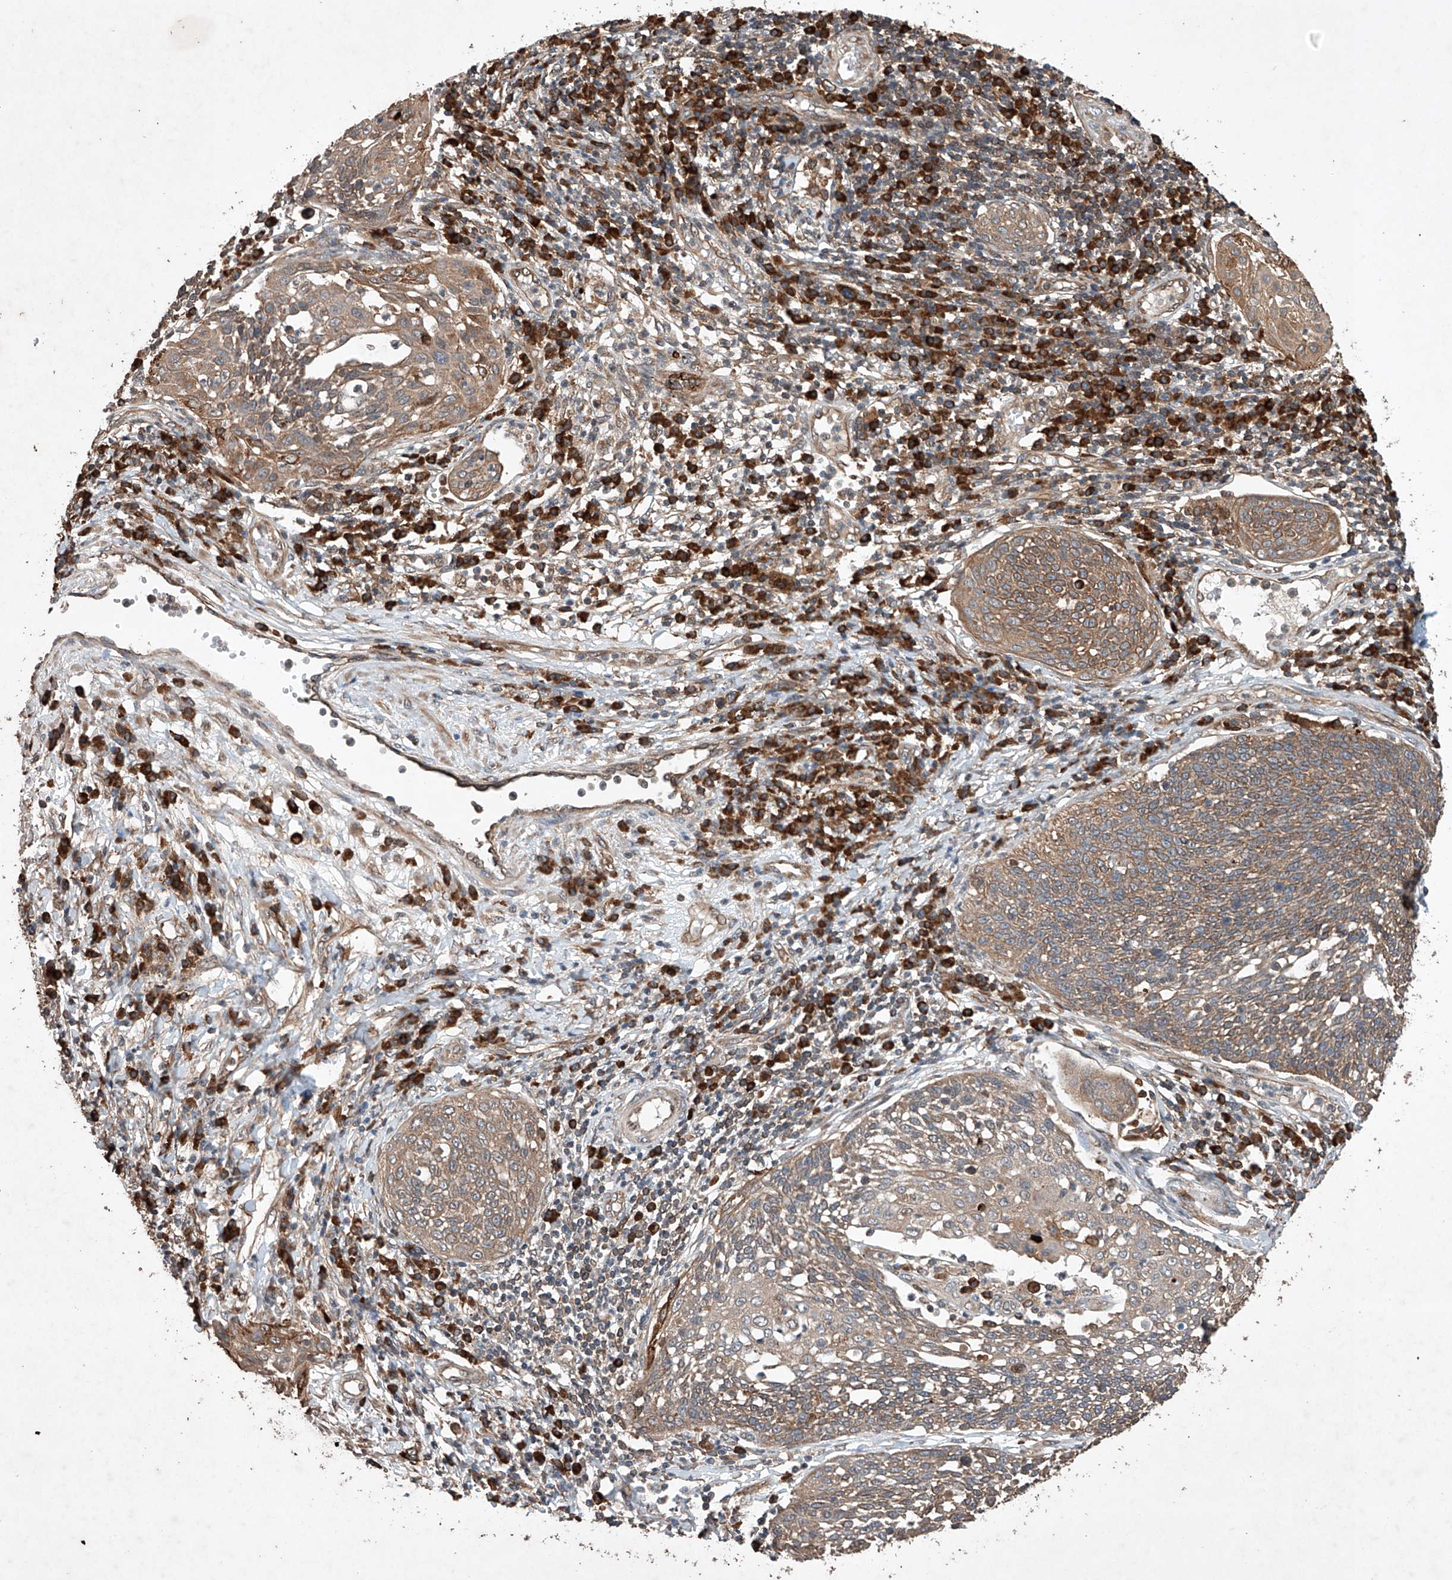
{"staining": {"intensity": "moderate", "quantity": ">75%", "location": "cytoplasmic/membranous"}, "tissue": "cervical cancer", "cell_type": "Tumor cells", "image_type": "cancer", "snomed": [{"axis": "morphology", "description": "Squamous cell carcinoma, NOS"}, {"axis": "topography", "description": "Cervix"}], "caption": "About >75% of tumor cells in human cervical cancer display moderate cytoplasmic/membranous protein staining as visualized by brown immunohistochemical staining.", "gene": "LURAP1", "patient": {"sex": "female", "age": 34}}